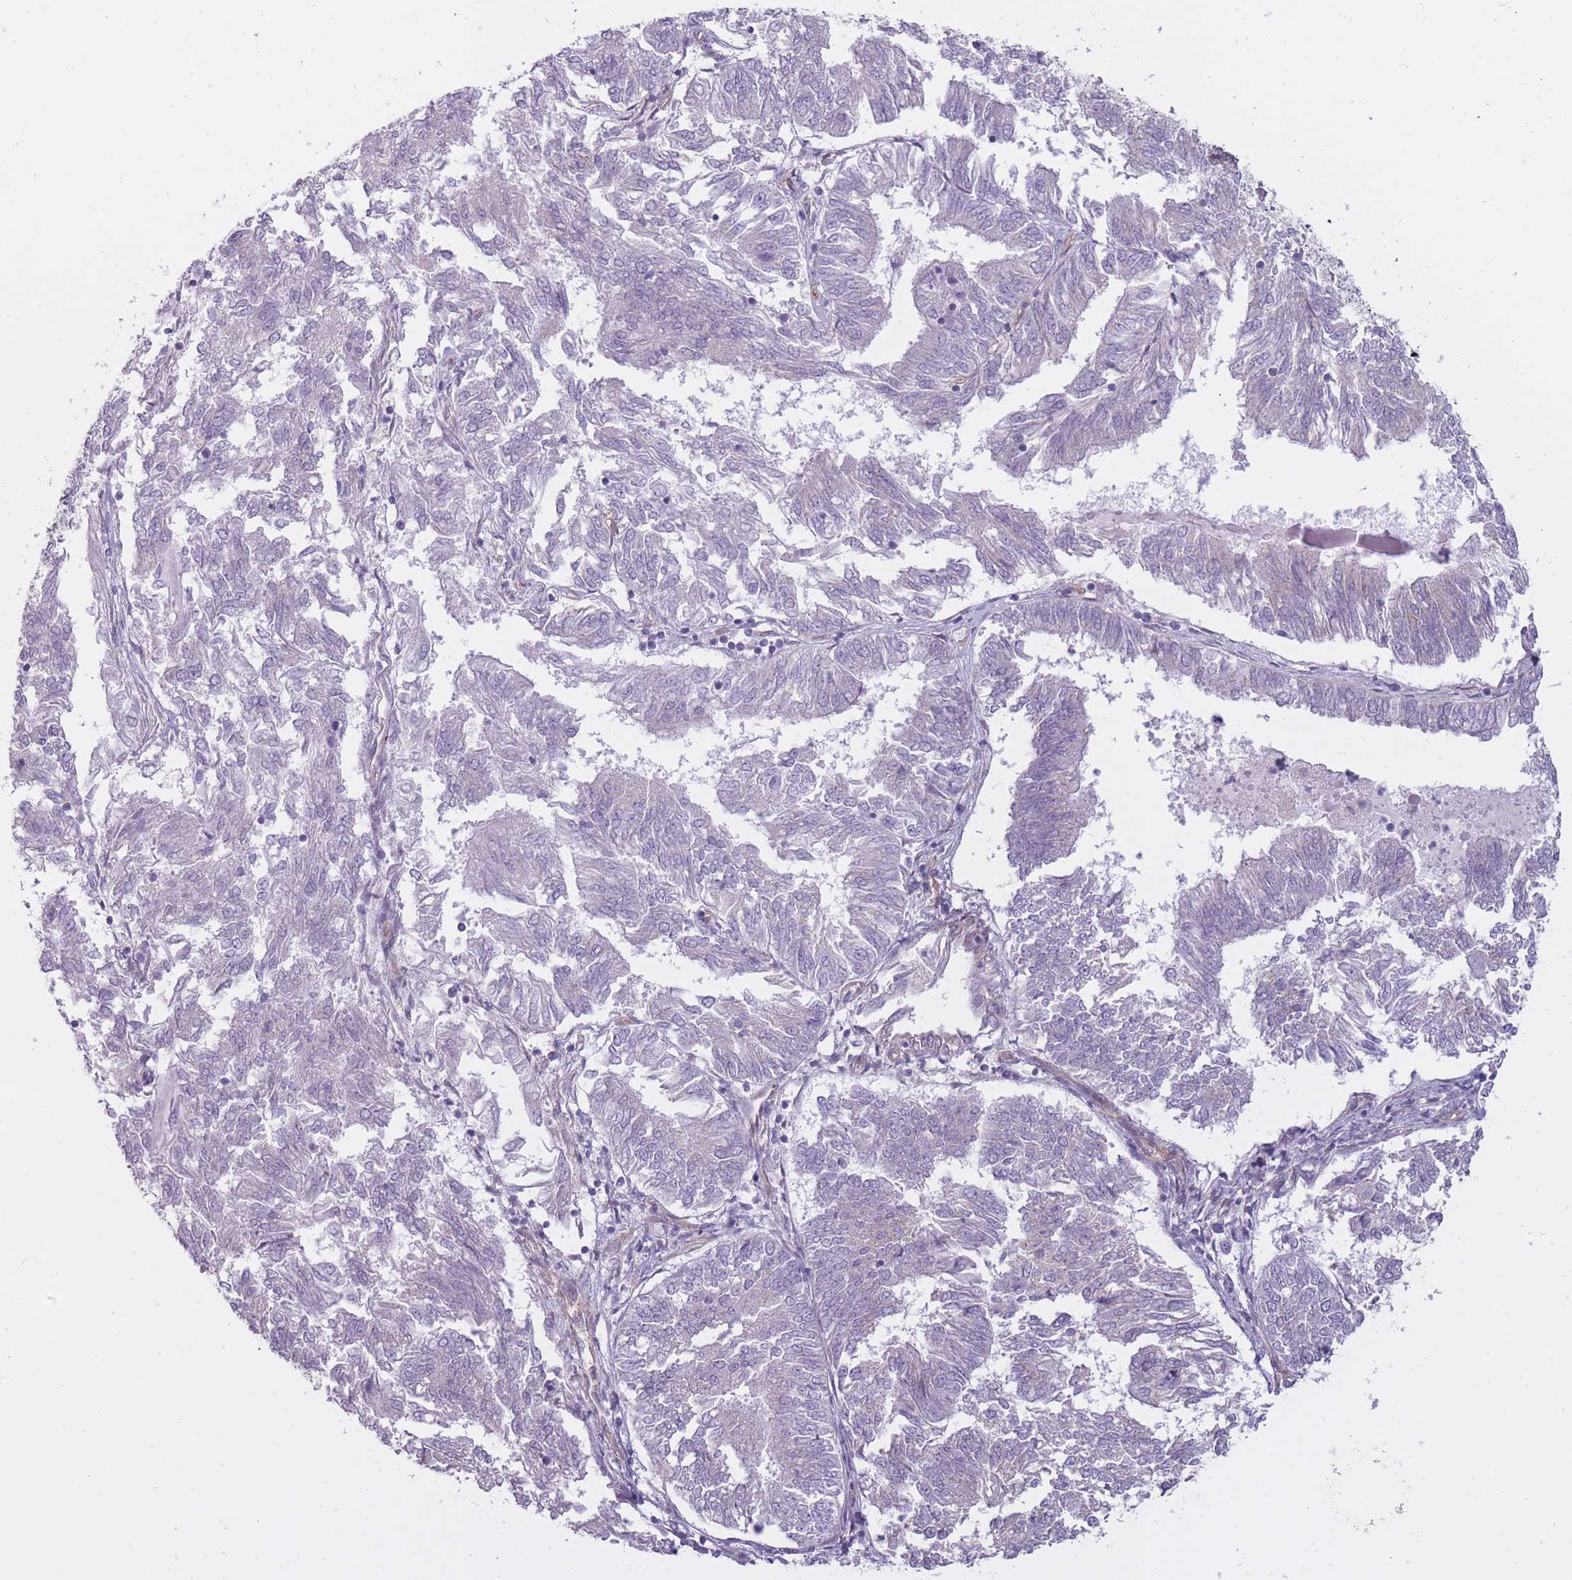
{"staining": {"intensity": "negative", "quantity": "none", "location": "none"}, "tissue": "endometrial cancer", "cell_type": "Tumor cells", "image_type": "cancer", "snomed": [{"axis": "morphology", "description": "Adenocarcinoma, NOS"}, {"axis": "topography", "description": "Endometrium"}], "caption": "Tumor cells show no significant positivity in endometrial cancer (adenocarcinoma).", "gene": "PGRMC2", "patient": {"sex": "female", "age": 58}}